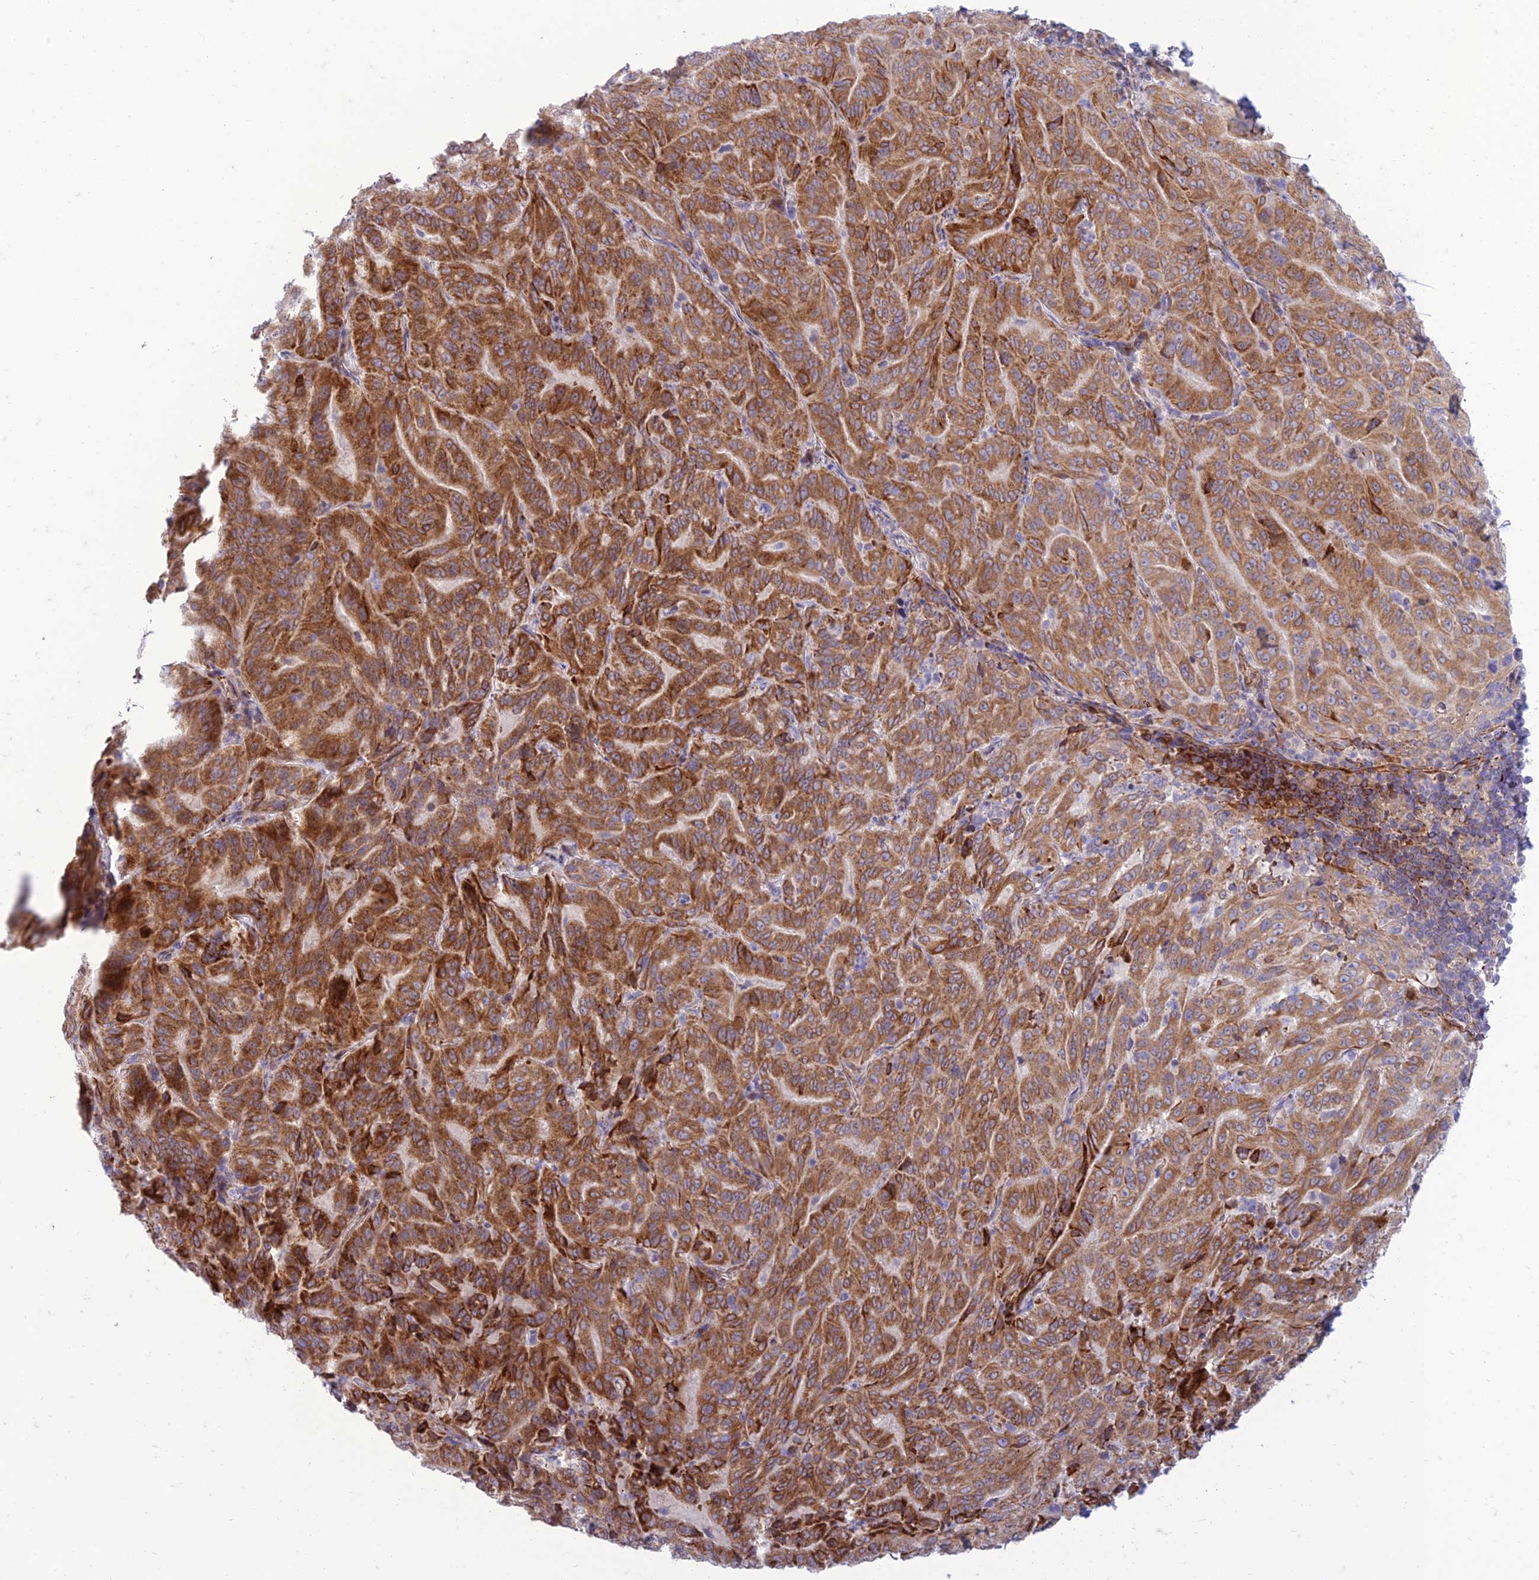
{"staining": {"intensity": "moderate", "quantity": ">75%", "location": "cytoplasmic/membranous"}, "tissue": "pancreatic cancer", "cell_type": "Tumor cells", "image_type": "cancer", "snomed": [{"axis": "morphology", "description": "Adenocarcinoma, NOS"}, {"axis": "topography", "description": "Pancreas"}], "caption": "Immunohistochemical staining of human pancreatic adenocarcinoma reveals medium levels of moderate cytoplasmic/membranous positivity in approximately >75% of tumor cells. The staining was performed using DAB, with brown indicating positive protein expression. Nuclei are stained blue with hematoxylin.", "gene": "SEL1L3", "patient": {"sex": "male", "age": 63}}